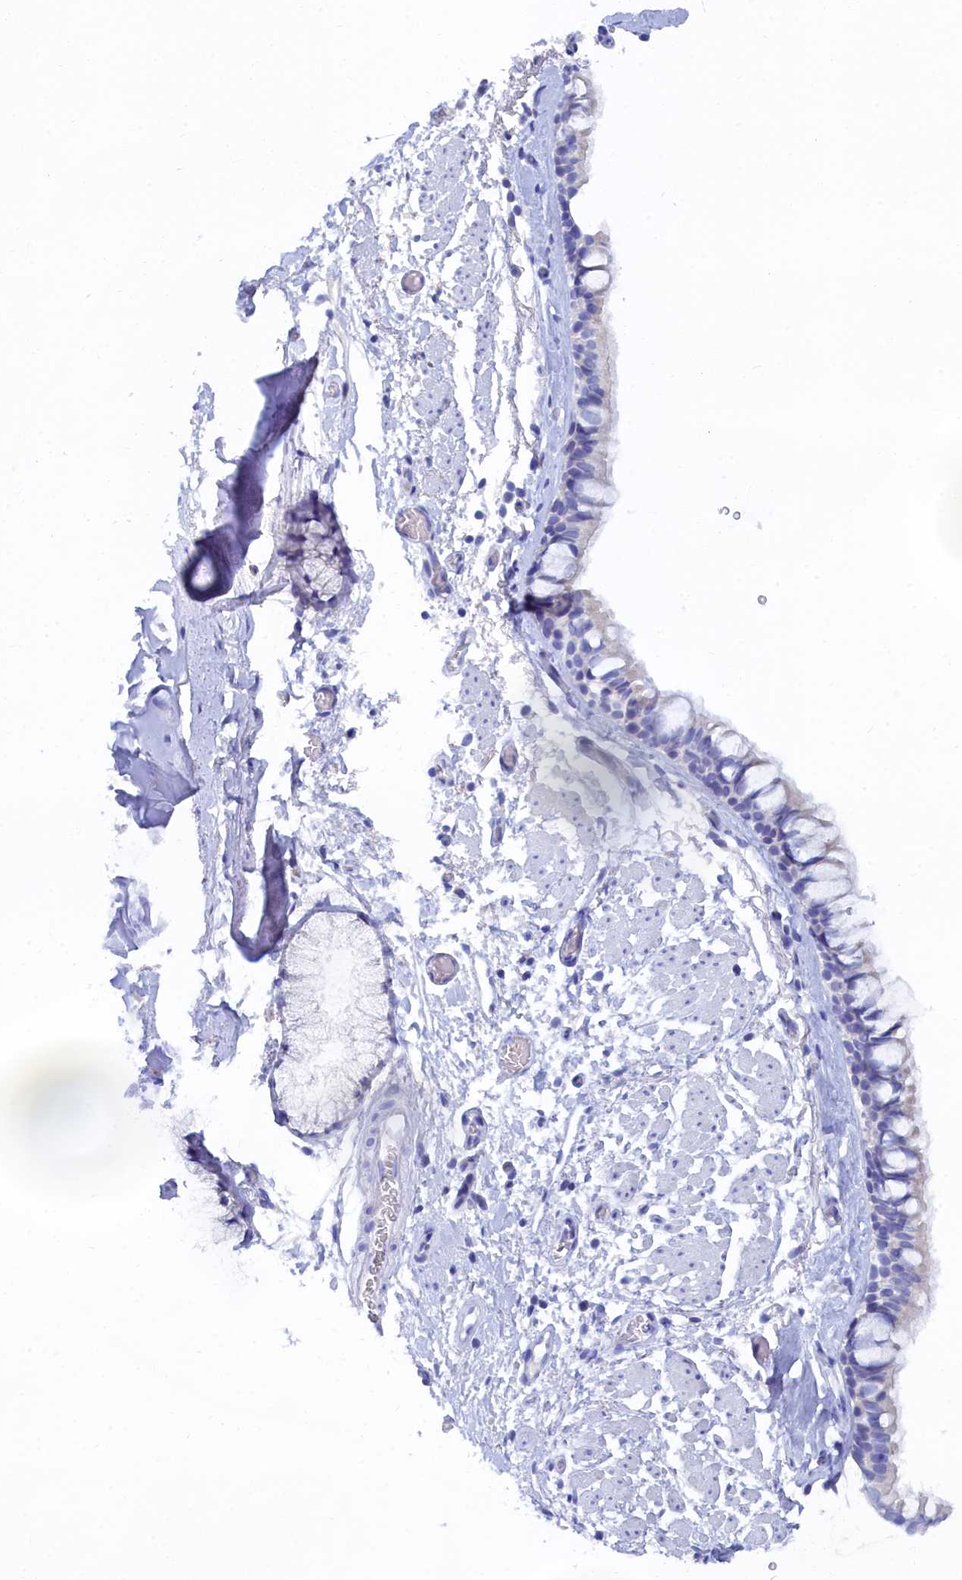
{"staining": {"intensity": "negative", "quantity": "none", "location": "none"}, "tissue": "bronchus", "cell_type": "Respiratory epithelial cells", "image_type": "normal", "snomed": [{"axis": "morphology", "description": "Normal tissue, NOS"}, {"axis": "topography", "description": "Bronchus"}], "caption": "Respiratory epithelial cells show no significant staining in normal bronchus. (Brightfield microscopy of DAB (3,3'-diaminobenzidine) immunohistochemistry (IHC) at high magnification).", "gene": "TRIM10", "patient": {"sex": "male", "age": 65}}